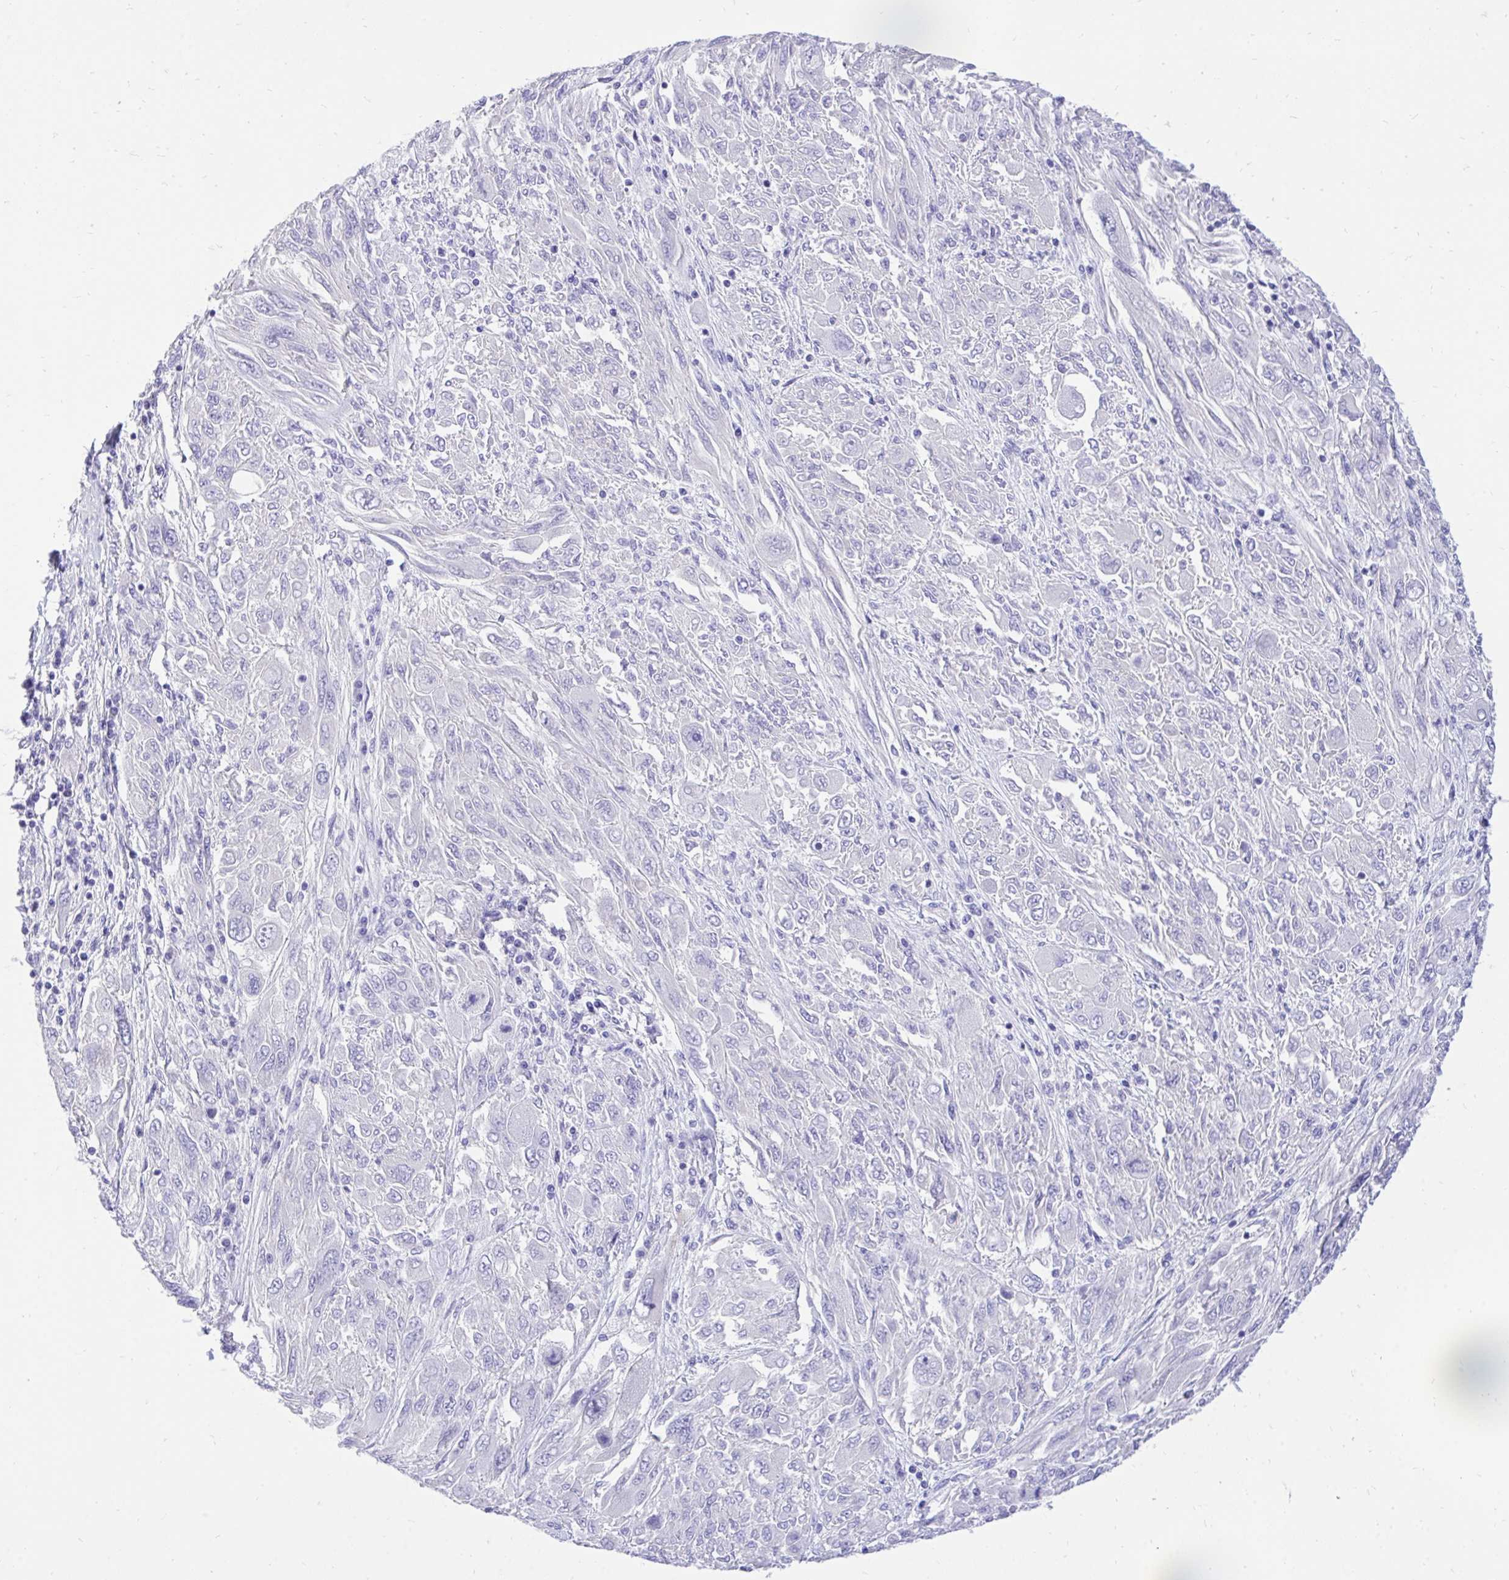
{"staining": {"intensity": "negative", "quantity": "none", "location": "none"}, "tissue": "melanoma", "cell_type": "Tumor cells", "image_type": "cancer", "snomed": [{"axis": "morphology", "description": "Malignant melanoma, NOS"}, {"axis": "topography", "description": "Skin"}], "caption": "The photomicrograph exhibits no staining of tumor cells in melanoma.", "gene": "MON1A", "patient": {"sex": "female", "age": 91}}